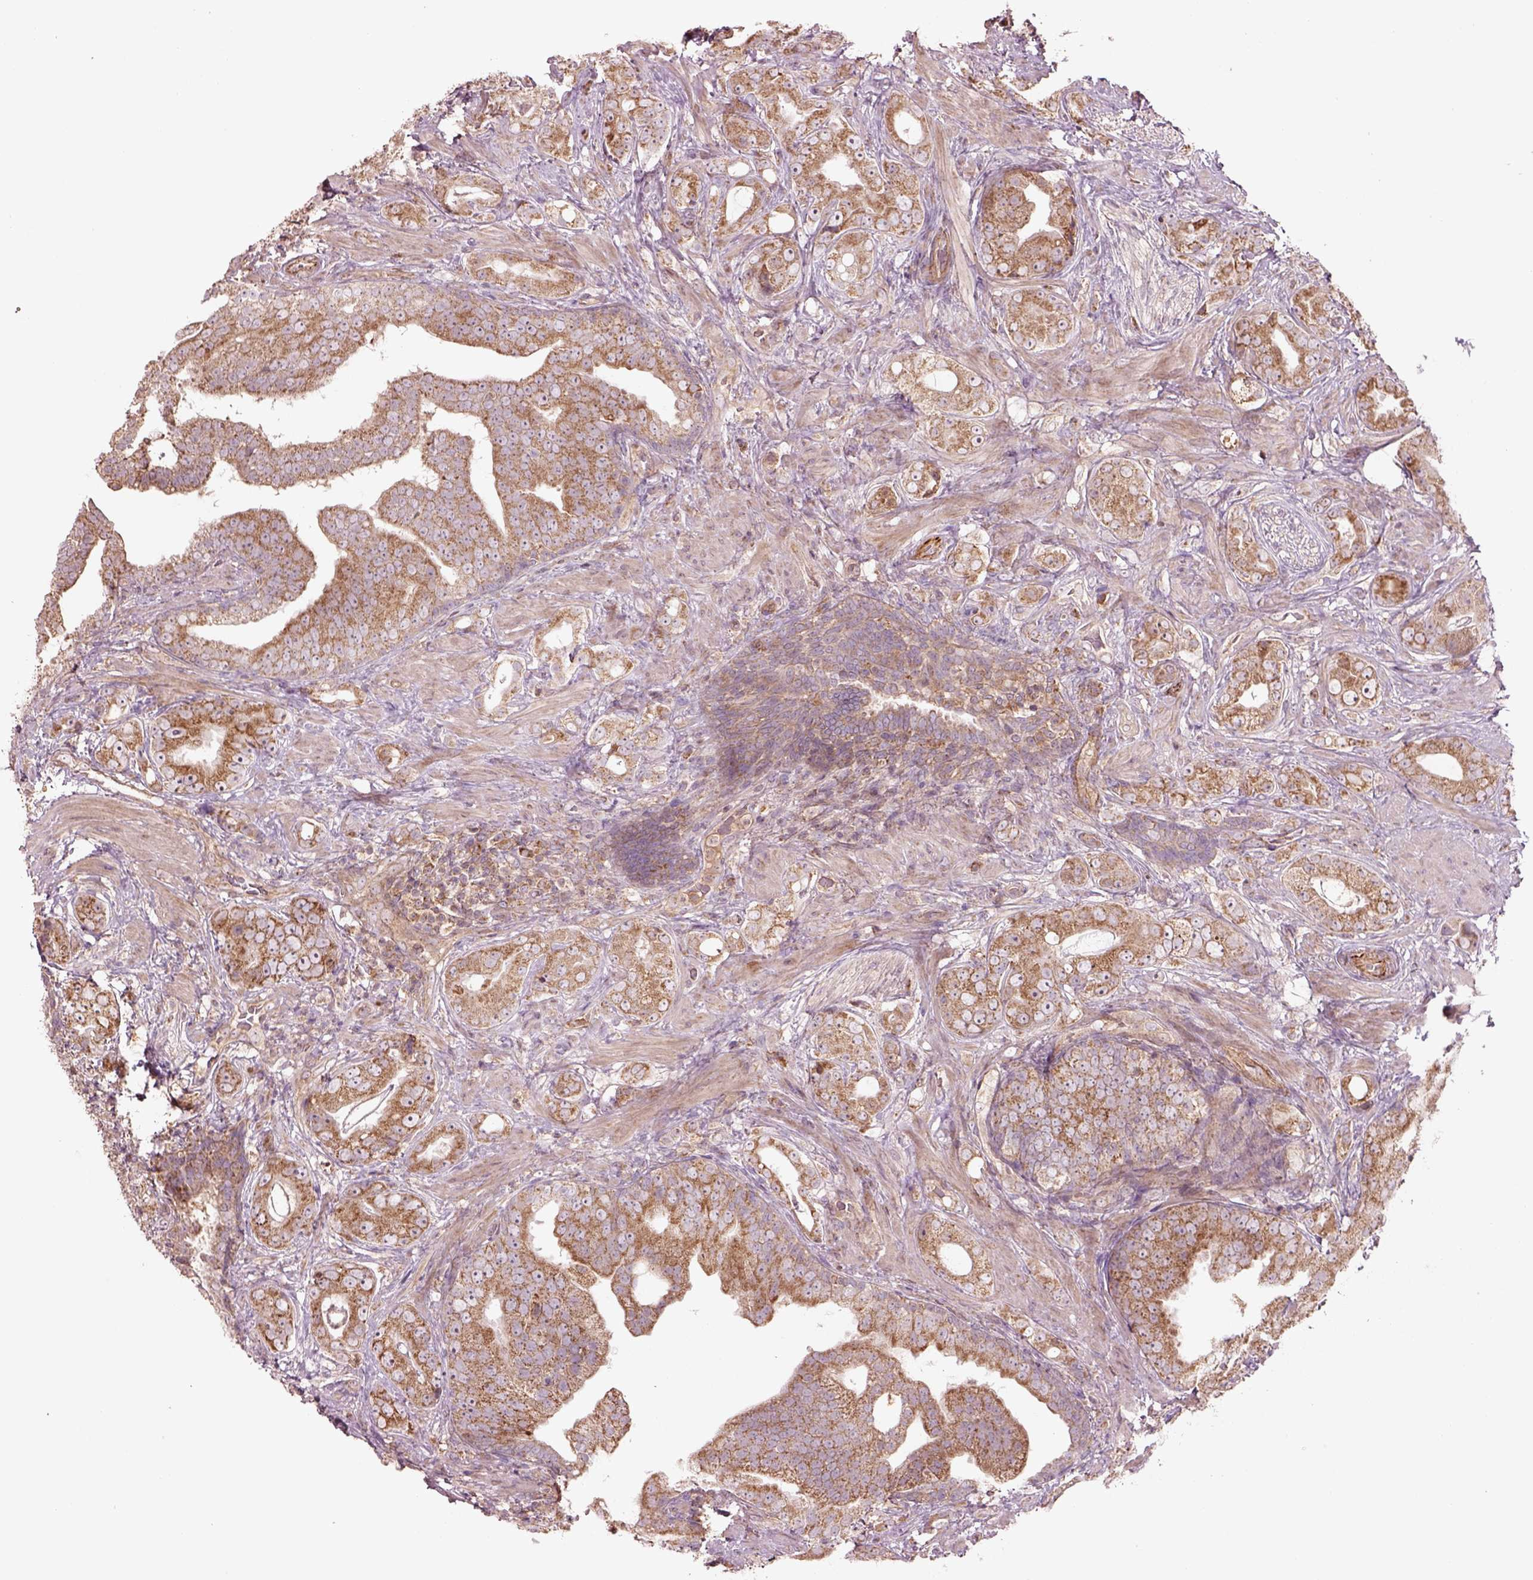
{"staining": {"intensity": "moderate", "quantity": ">75%", "location": "cytoplasmic/membranous"}, "tissue": "prostate cancer", "cell_type": "Tumor cells", "image_type": "cancer", "snomed": [{"axis": "morphology", "description": "Adenocarcinoma, NOS"}, {"axis": "topography", "description": "Prostate"}], "caption": "DAB immunohistochemical staining of prostate adenocarcinoma exhibits moderate cytoplasmic/membranous protein expression in about >75% of tumor cells. (Brightfield microscopy of DAB IHC at high magnification).", "gene": "SLC25A5", "patient": {"sex": "male", "age": 57}}